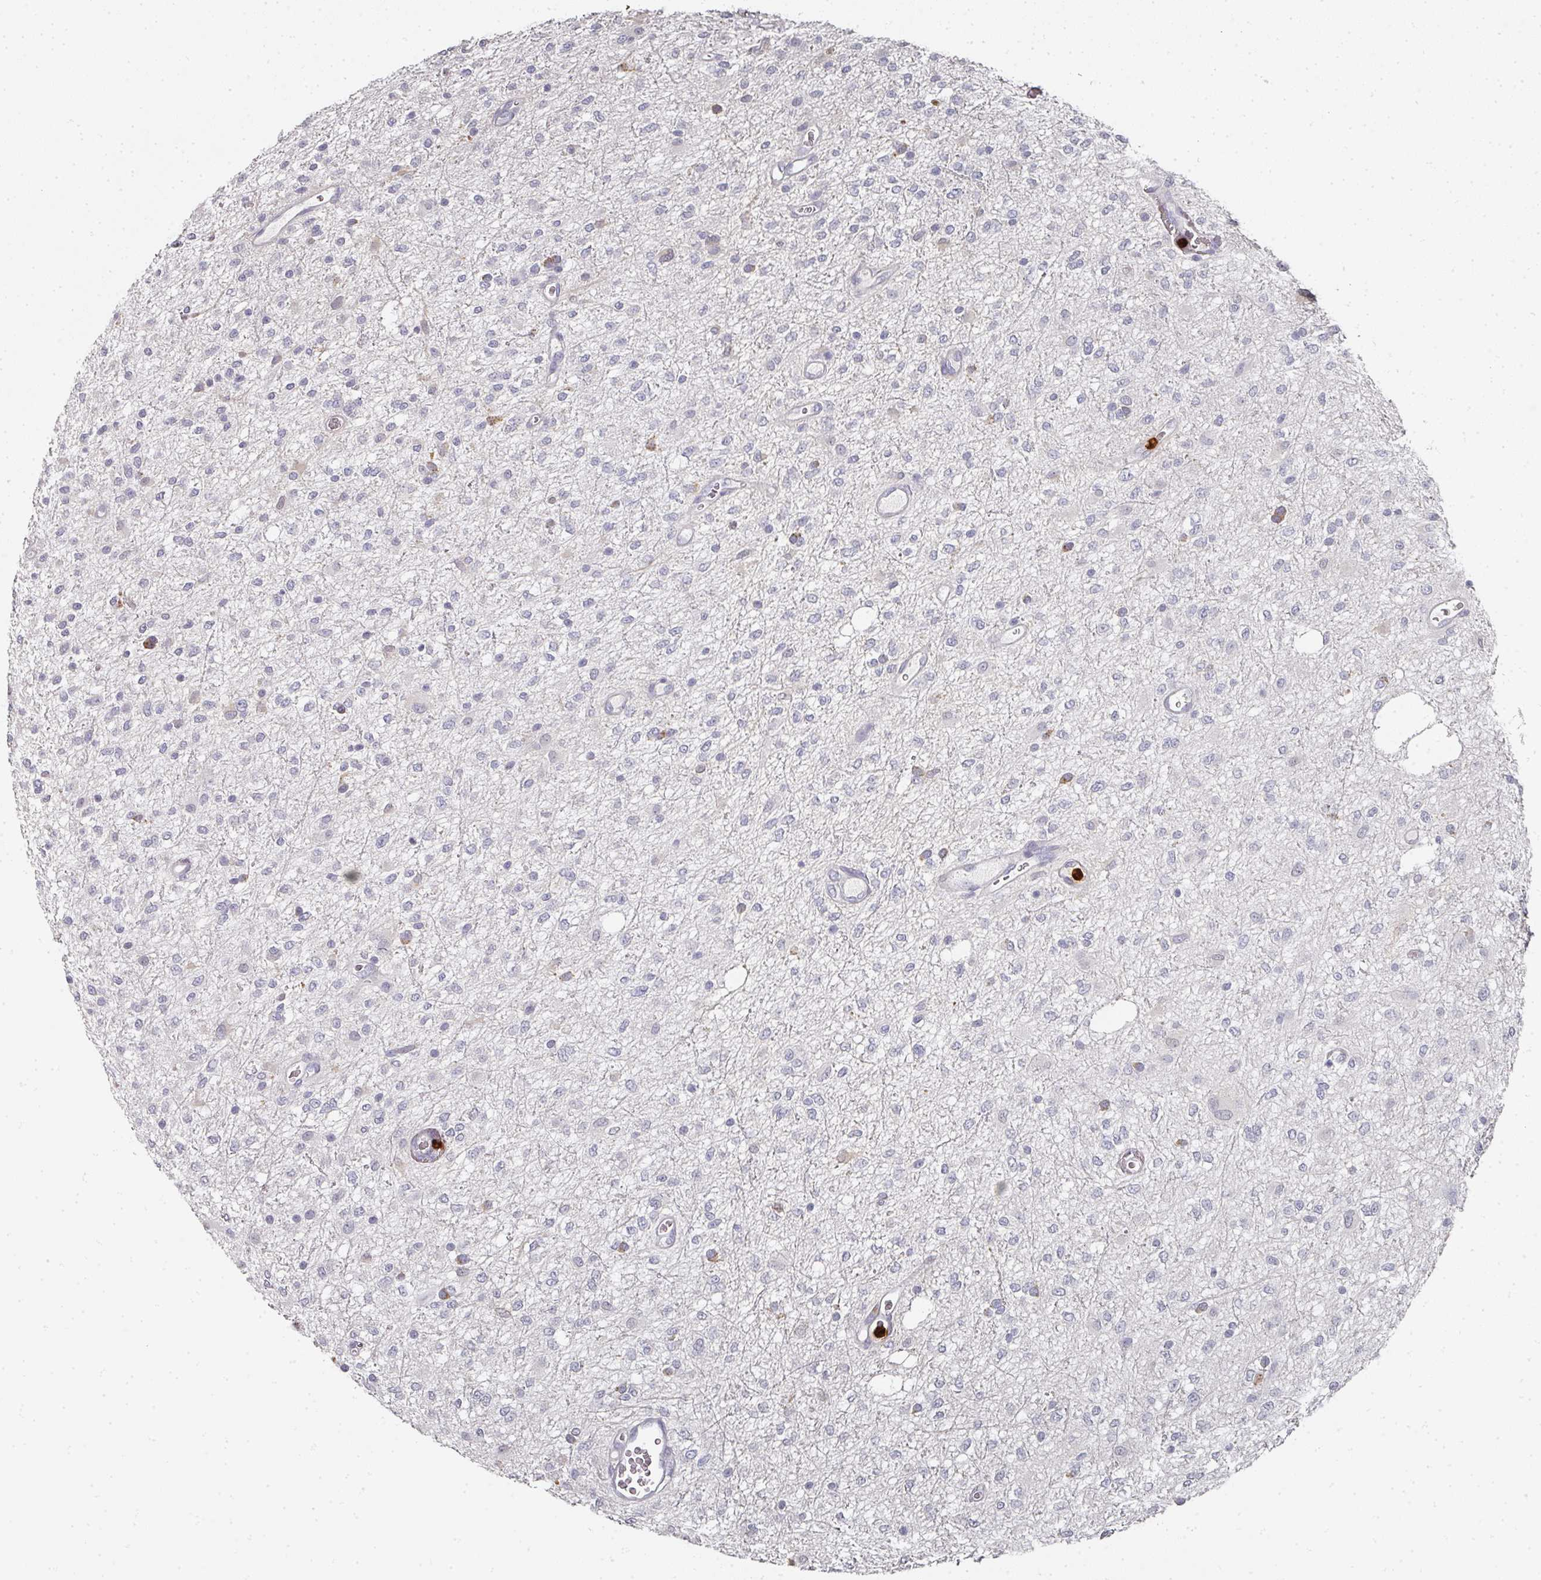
{"staining": {"intensity": "negative", "quantity": "none", "location": "none"}, "tissue": "glioma", "cell_type": "Tumor cells", "image_type": "cancer", "snomed": [{"axis": "morphology", "description": "Glioma, malignant, Low grade"}, {"axis": "topography", "description": "Cerebellum"}], "caption": "Protein analysis of glioma exhibits no significant staining in tumor cells. (DAB immunohistochemistry (IHC), high magnification).", "gene": "CAMP", "patient": {"sex": "female", "age": 5}}